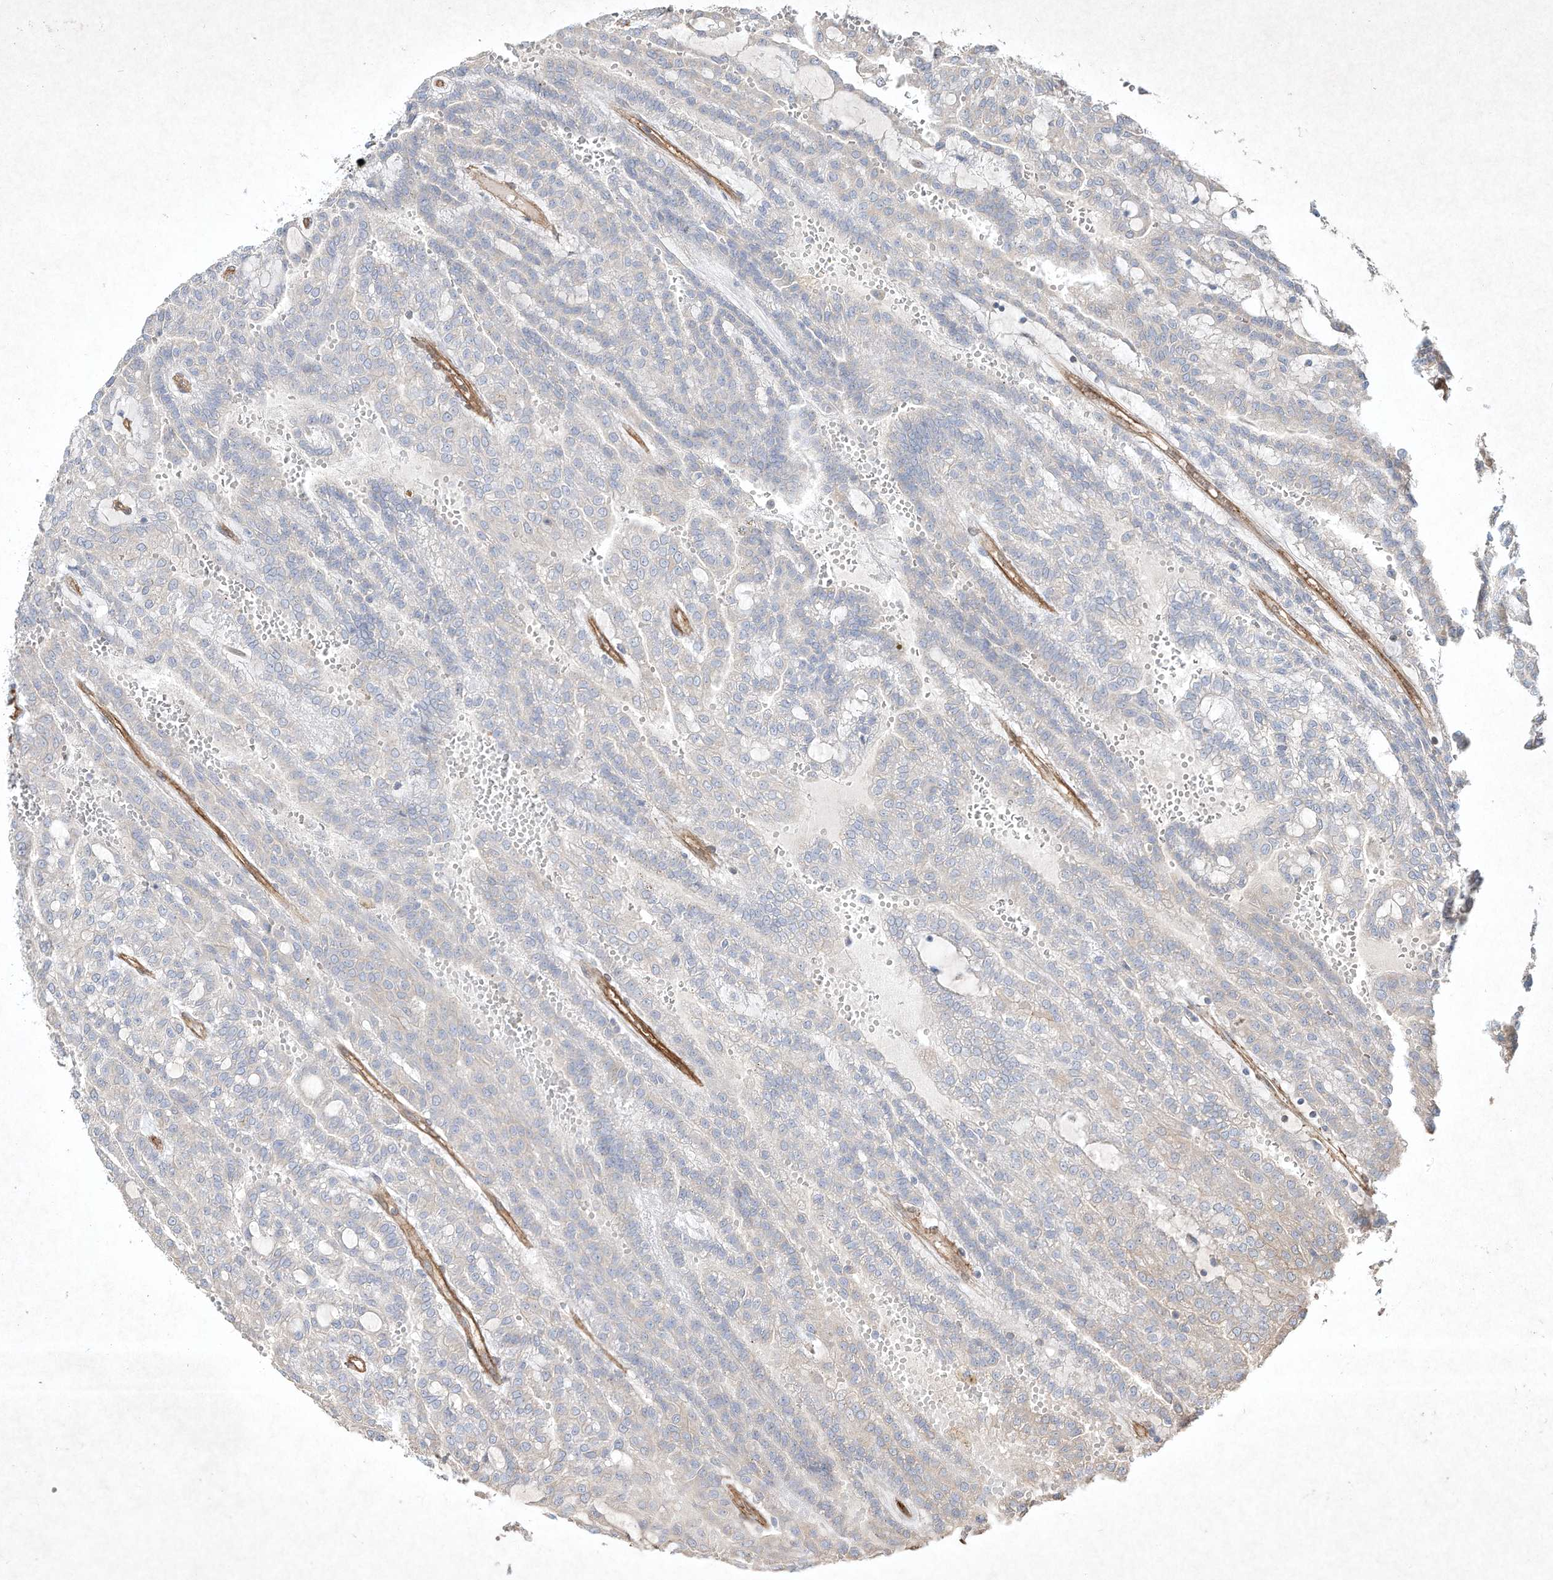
{"staining": {"intensity": "negative", "quantity": "none", "location": "none"}, "tissue": "renal cancer", "cell_type": "Tumor cells", "image_type": "cancer", "snomed": [{"axis": "morphology", "description": "Adenocarcinoma, NOS"}, {"axis": "topography", "description": "Kidney"}], "caption": "Renal cancer (adenocarcinoma) was stained to show a protein in brown. There is no significant staining in tumor cells.", "gene": "HTR5A", "patient": {"sex": "male", "age": 63}}